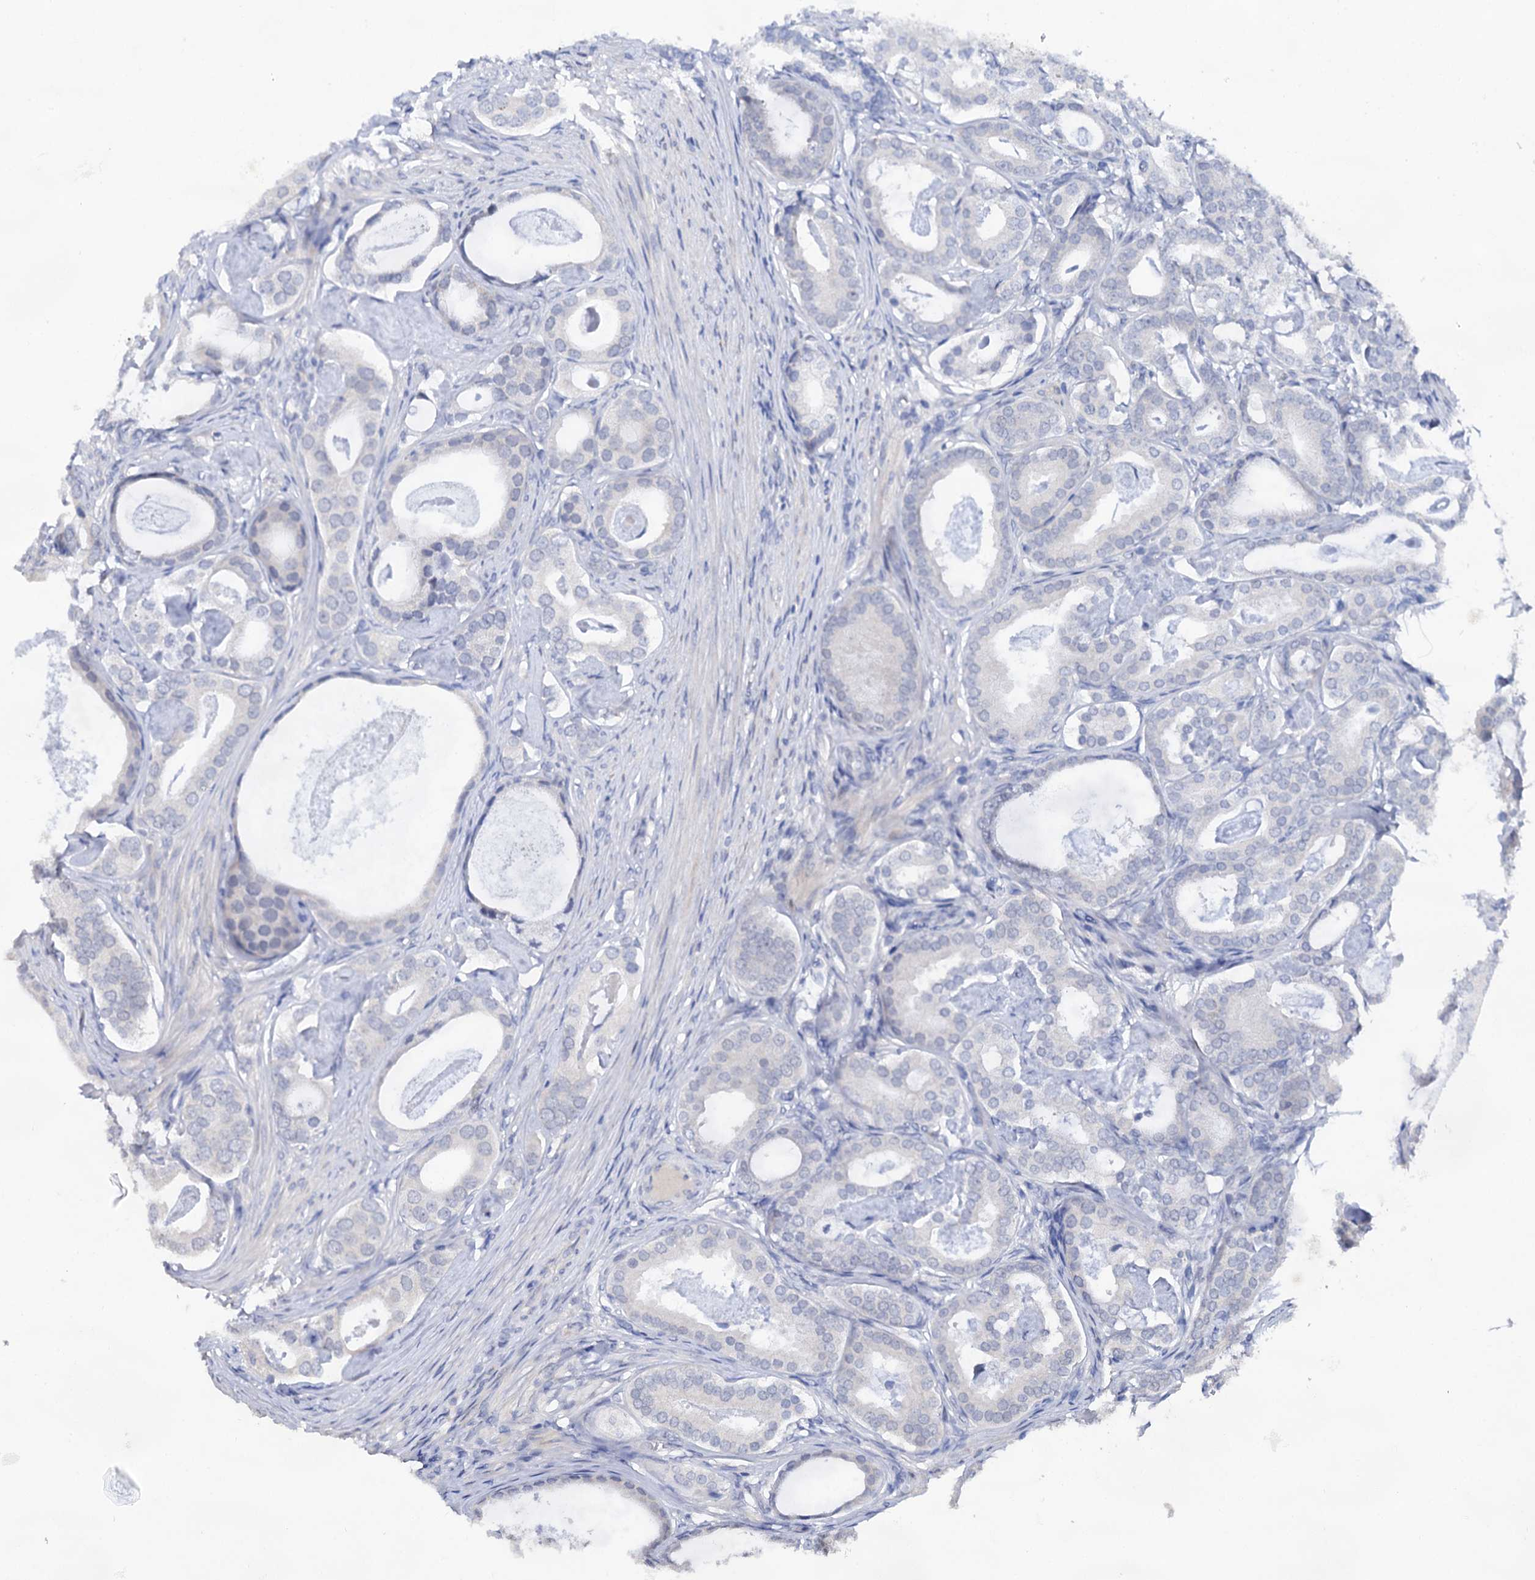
{"staining": {"intensity": "negative", "quantity": "none", "location": "none"}, "tissue": "prostate cancer", "cell_type": "Tumor cells", "image_type": "cancer", "snomed": [{"axis": "morphology", "description": "Adenocarcinoma, Low grade"}, {"axis": "topography", "description": "Prostate"}], "caption": "Tumor cells show no significant staining in prostate cancer. (DAB IHC with hematoxylin counter stain).", "gene": "CAPRIN2", "patient": {"sex": "male", "age": 71}}